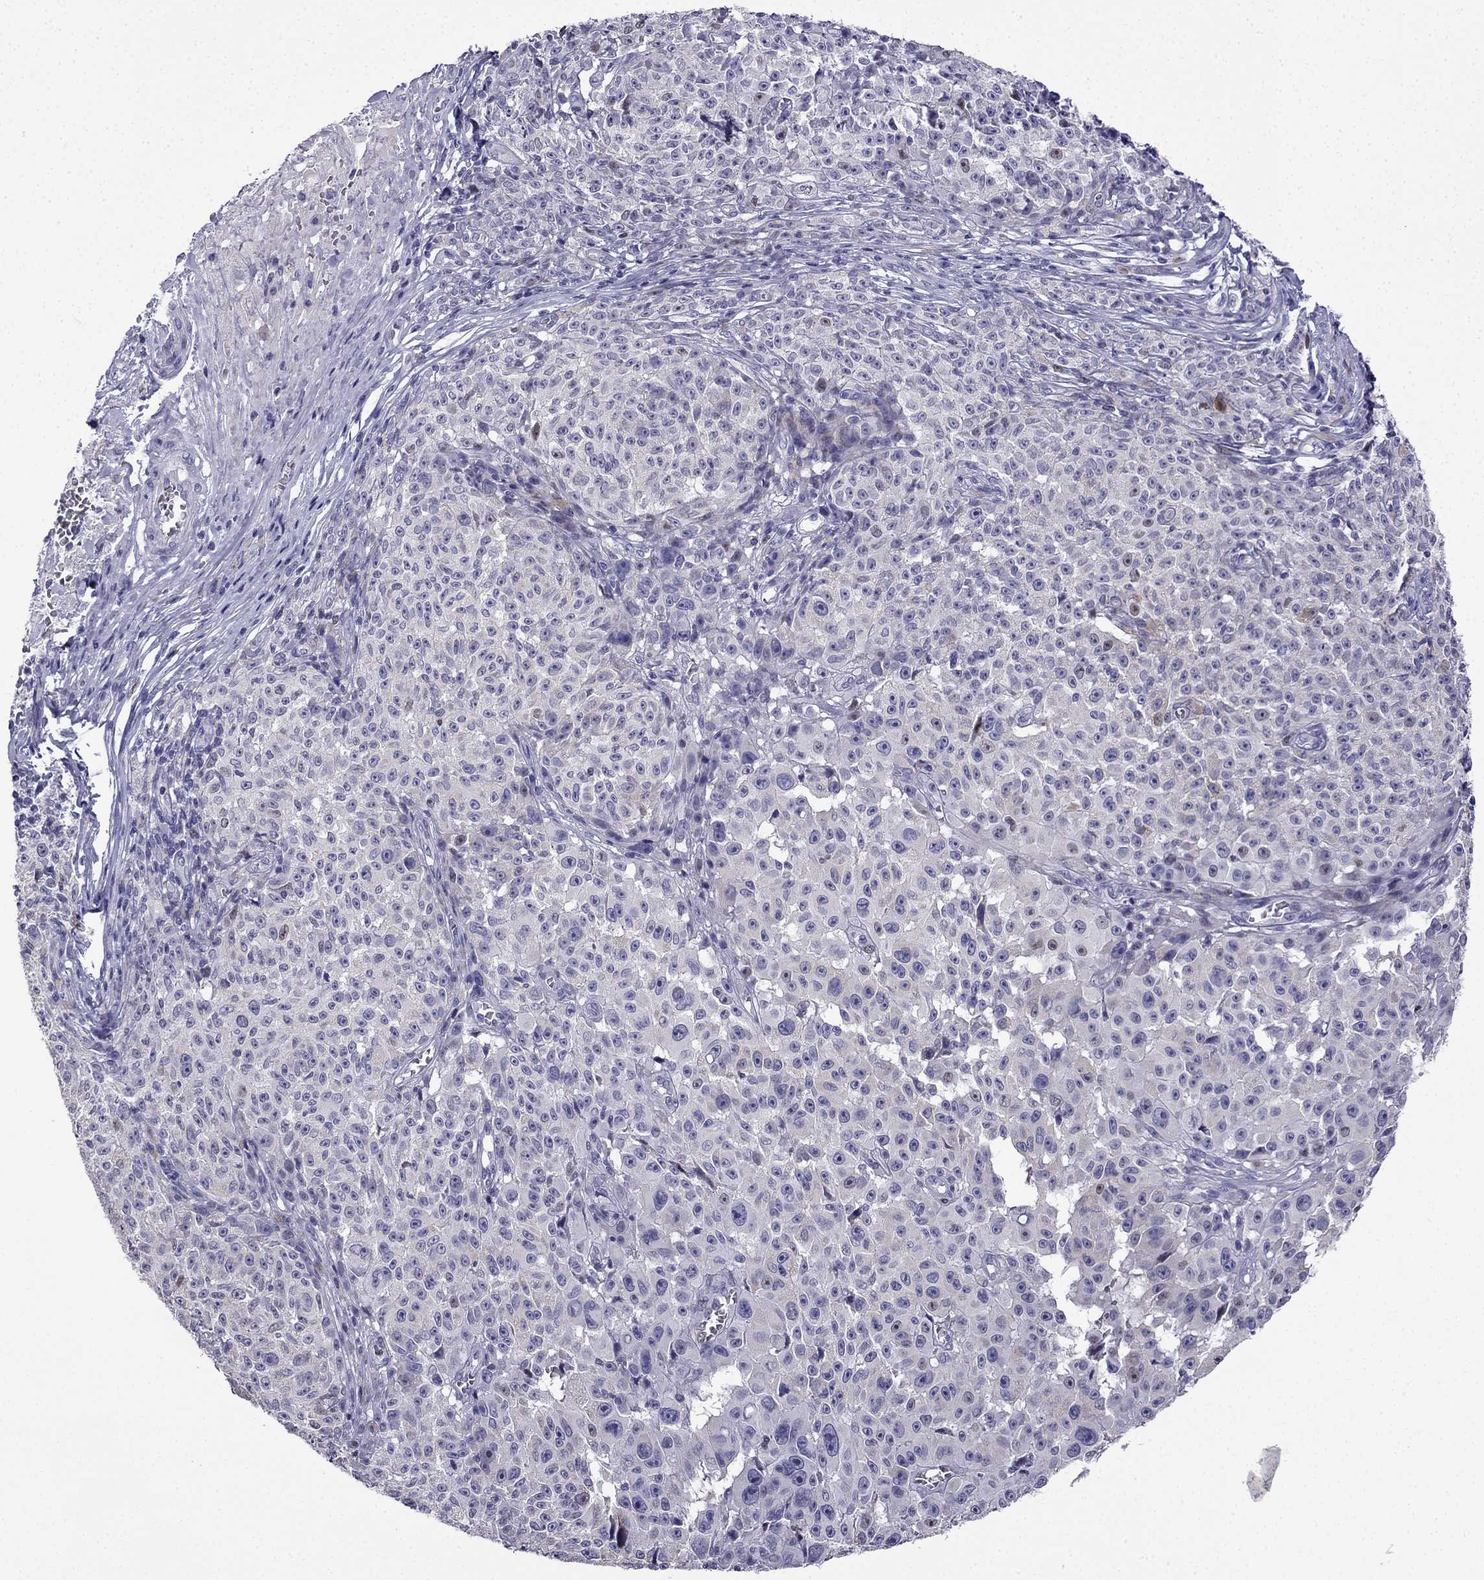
{"staining": {"intensity": "negative", "quantity": "none", "location": "none"}, "tissue": "melanoma", "cell_type": "Tumor cells", "image_type": "cancer", "snomed": [{"axis": "morphology", "description": "Malignant melanoma, NOS"}, {"axis": "topography", "description": "Skin"}], "caption": "Tumor cells show no significant positivity in melanoma.", "gene": "UHRF1", "patient": {"sex": "female", "age": 82}}